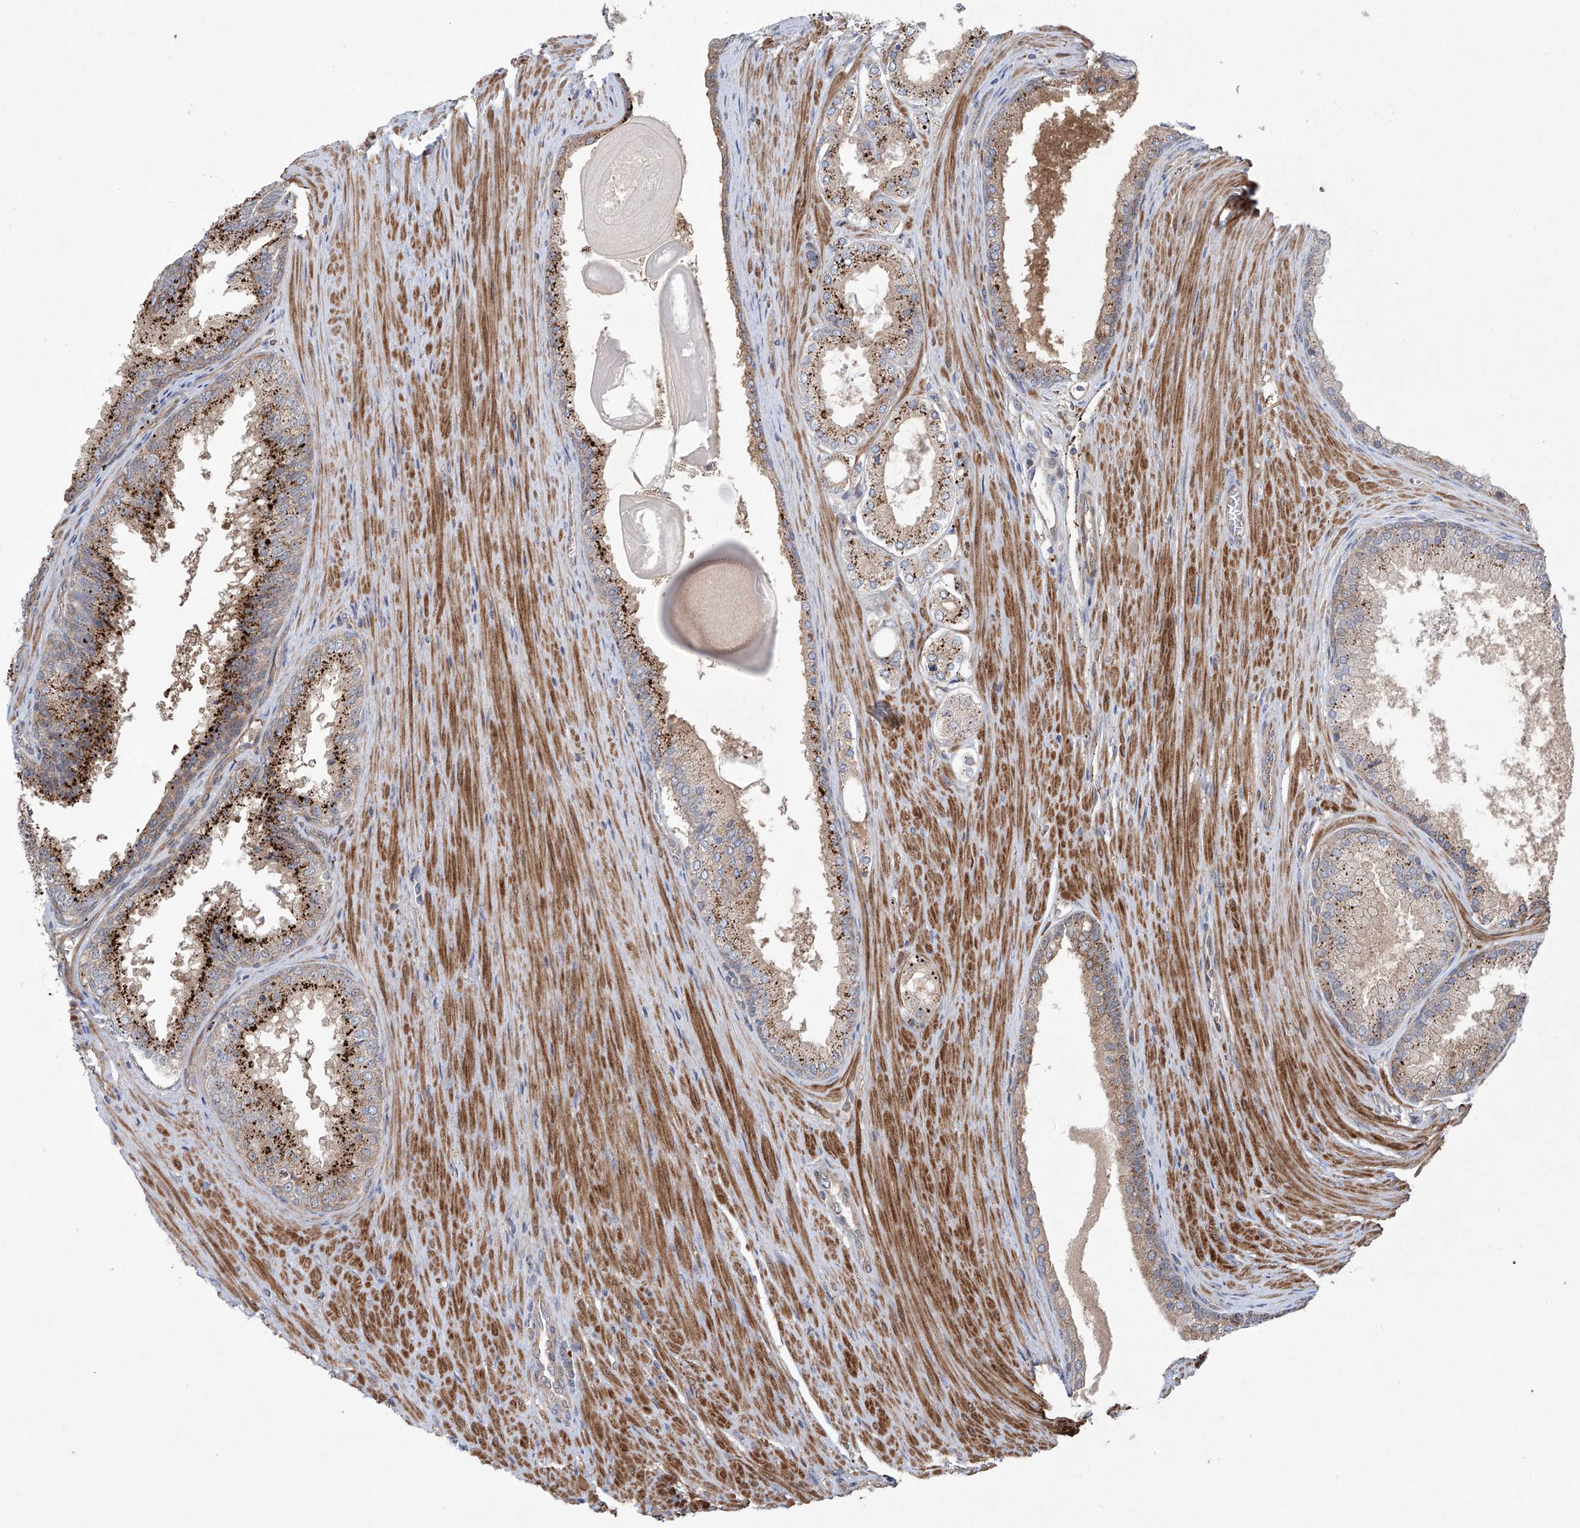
{"staining": {"intensity": "strong", "quantity": "25%-75%", "location": "cytoplasmic/membranous"}, "tissue": "prostate cancer", "cell_type": "Tumor cells", "image_type": "cancer", "snomed": [{"axis": "morphology", "description": "Adenocarcinoma, High grade"}, {"axis": "topography", "description": "Prostate"}], "caption": "High-magnification brightfield microscopy of prostate cancer (adenocarcinoma (high-grade)) stained with DAB (3,3'-diaminobenzidine) (brown) and counterstained with hematoxylin (blue). tumor cells exhibit strong cytoplasmic/membranous positivity is identified in approximately25%-75% of cells. (brown staining indicates protein expression, while blue staining denotes nuclei).", "gene": "KLC4", "patient": {"sex": "male", "age": 60}}